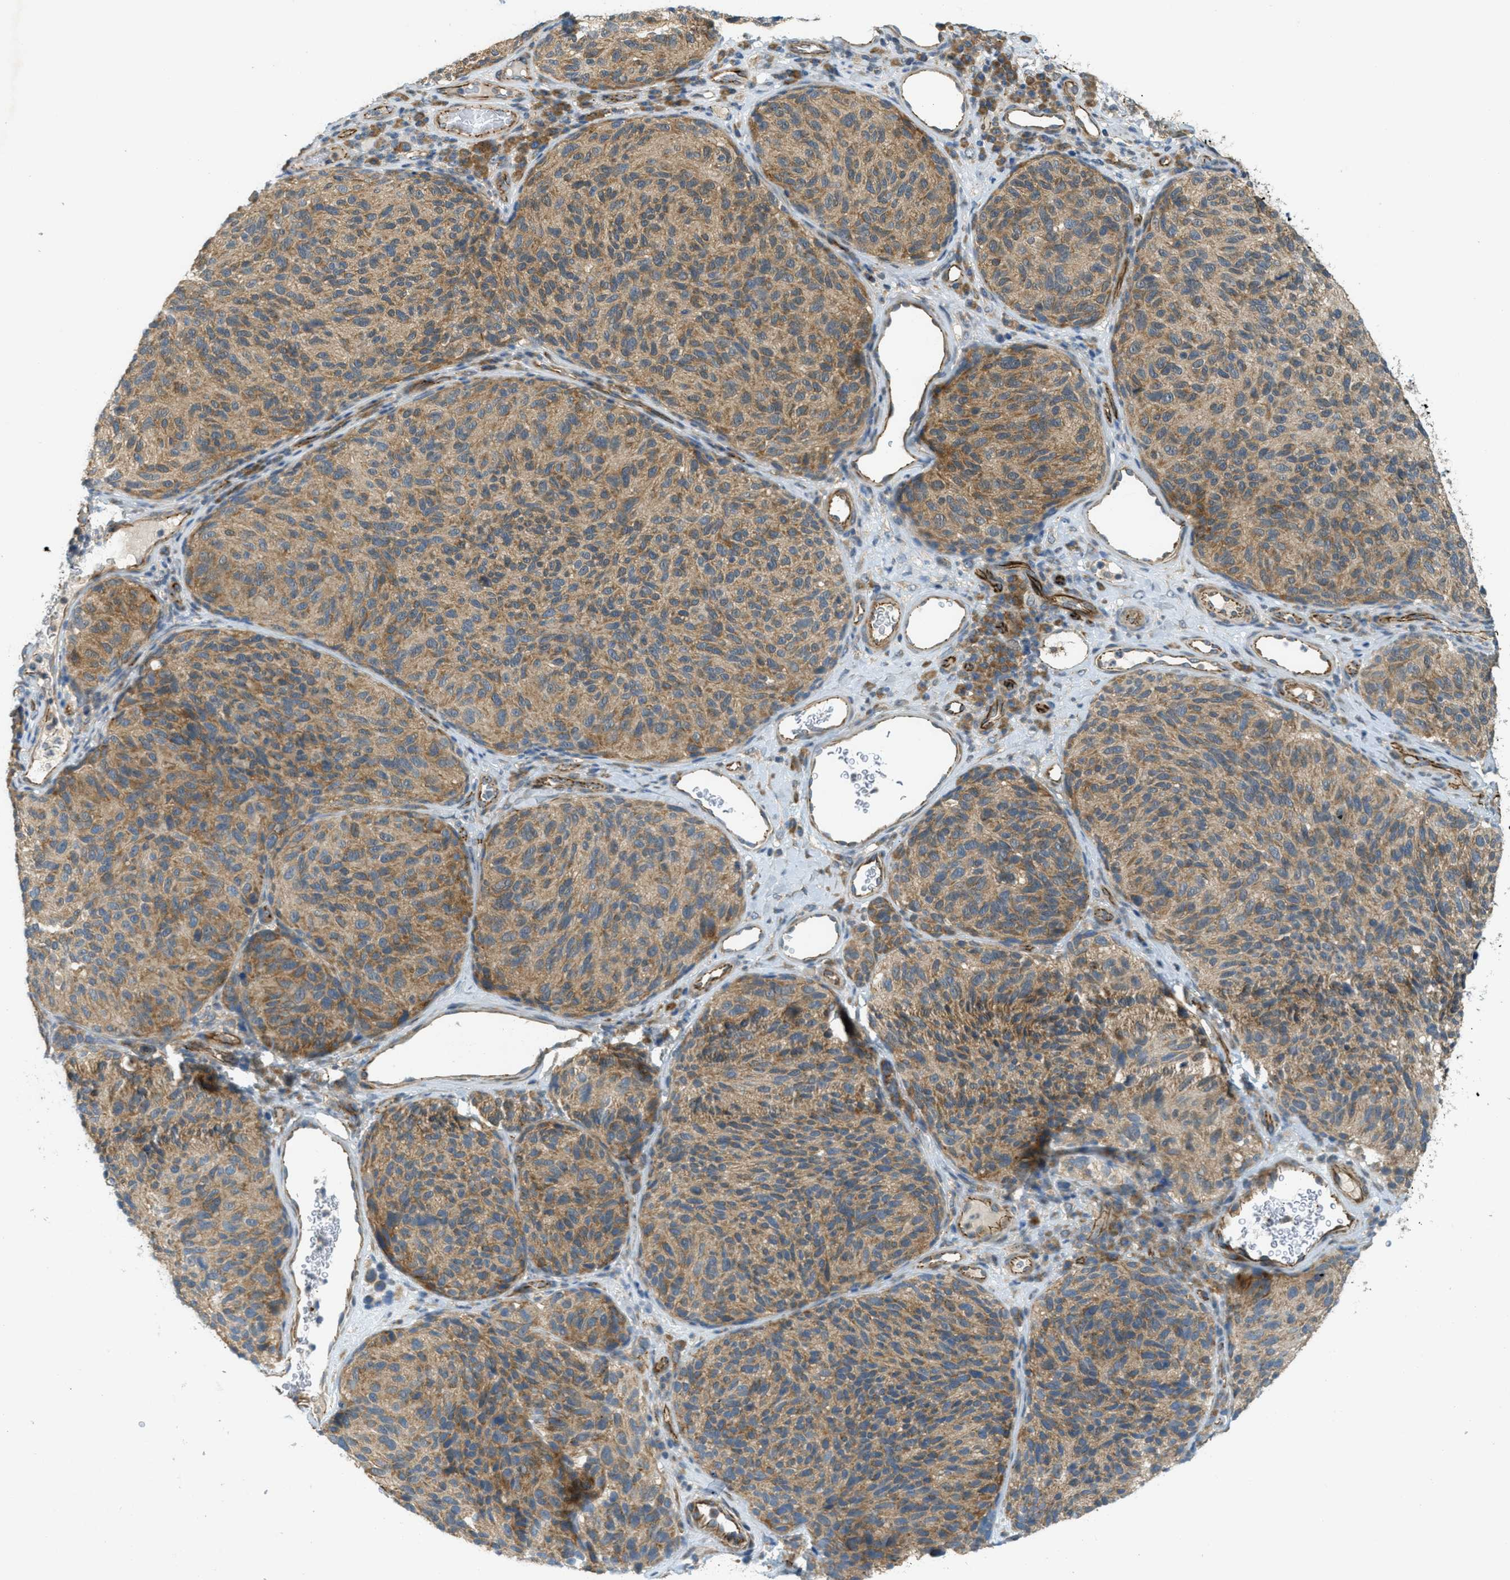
{"staining": {"intensity": "moderate", "quantity": ">75%", "location": "cytoplasmic/membranous"}, "tissue": "melanoma", "cell_type": "Tumor cells", "image_type": "cancer", "snomed": [{"axis": "morphology", "description": "Malignant melanoma, NOS"}, {"axis": "topography", "description": "Skin"}], "caption": "Melanoma stained with a protein marker demonstrates moderate staining in tumor cells.", "gene": "JCAD", "patient": {"sex": "female", "age": 73}}